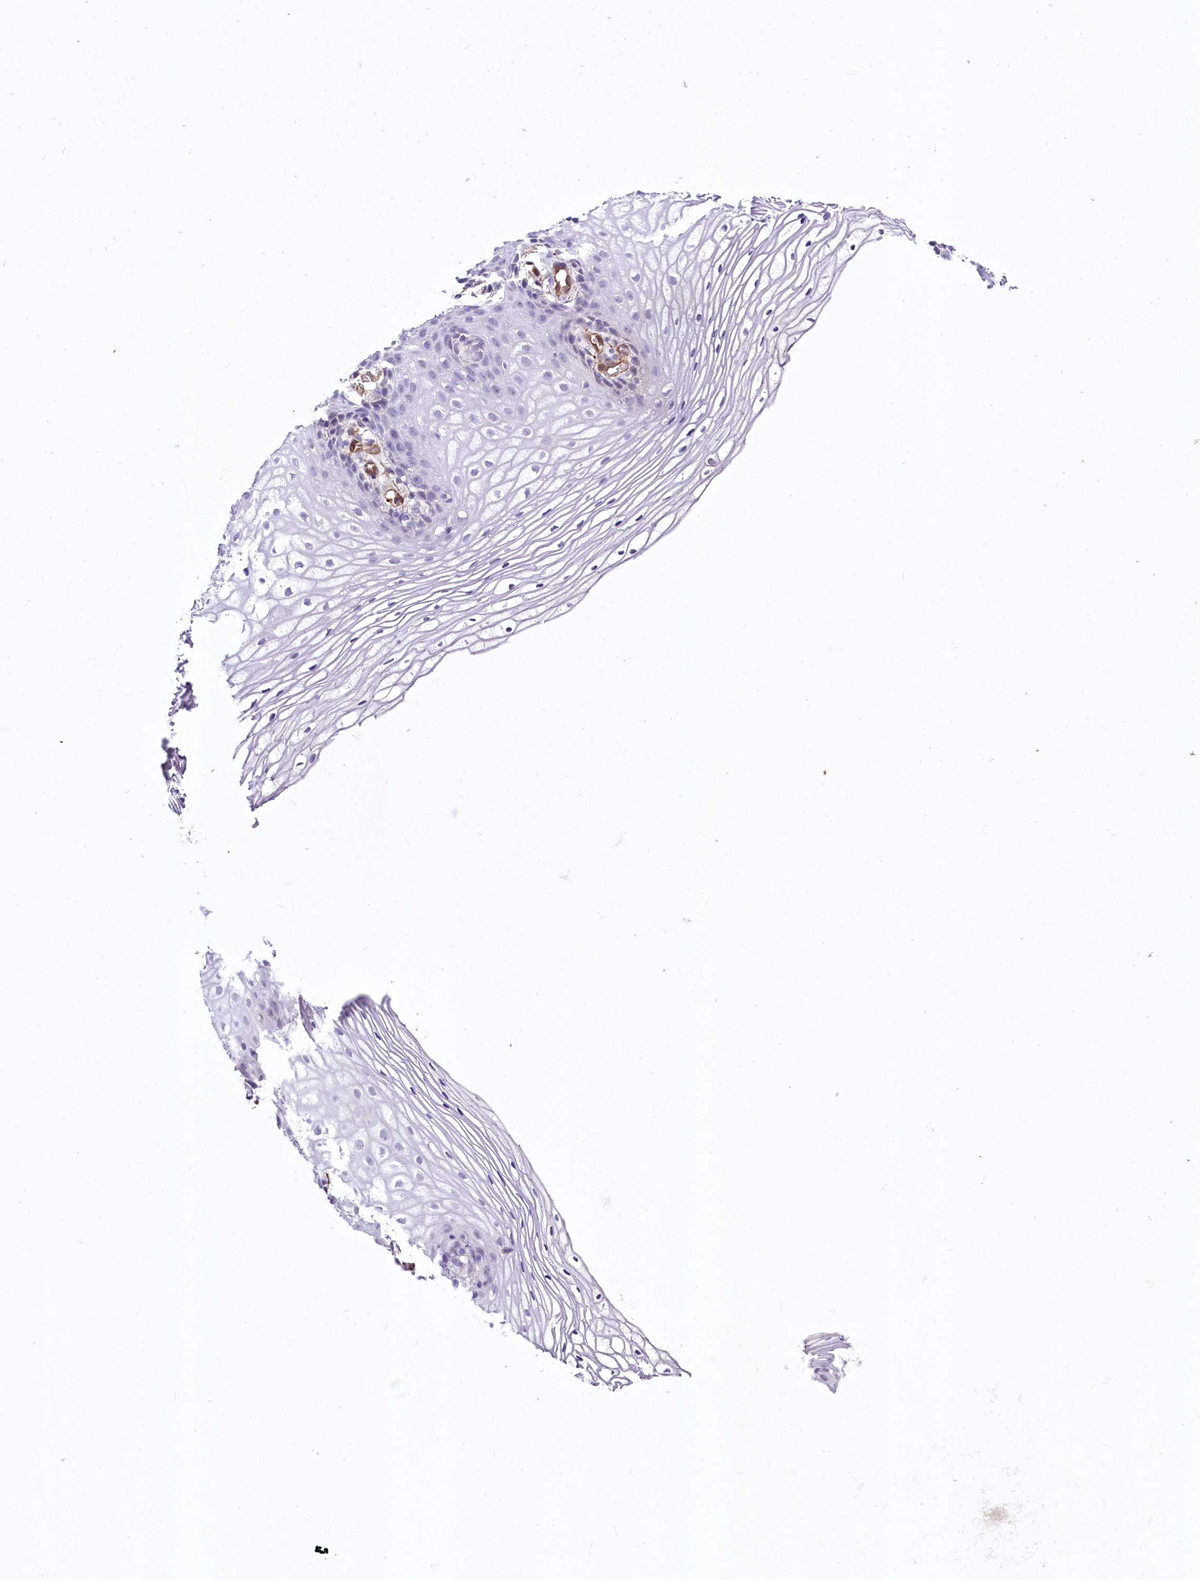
{"staining": {"intensity": "negative", "quantity": "none", "location": "none"}, "tissue": "vagina", "cell_type": "Squamous epithelial cells", "image_type": "normal", "snomed": [{"axis": "morphology", "description": "Normal tissue, NOS"}, {"axis": "topography", "description": "Vagina"}], "caption": "DAB immunohistochemical staining of normal human vagina demonstrates no significant staining in squamous epithelial cells.", "gene": "STXBP1", "patient": {"sex": "female", "age": 60}}